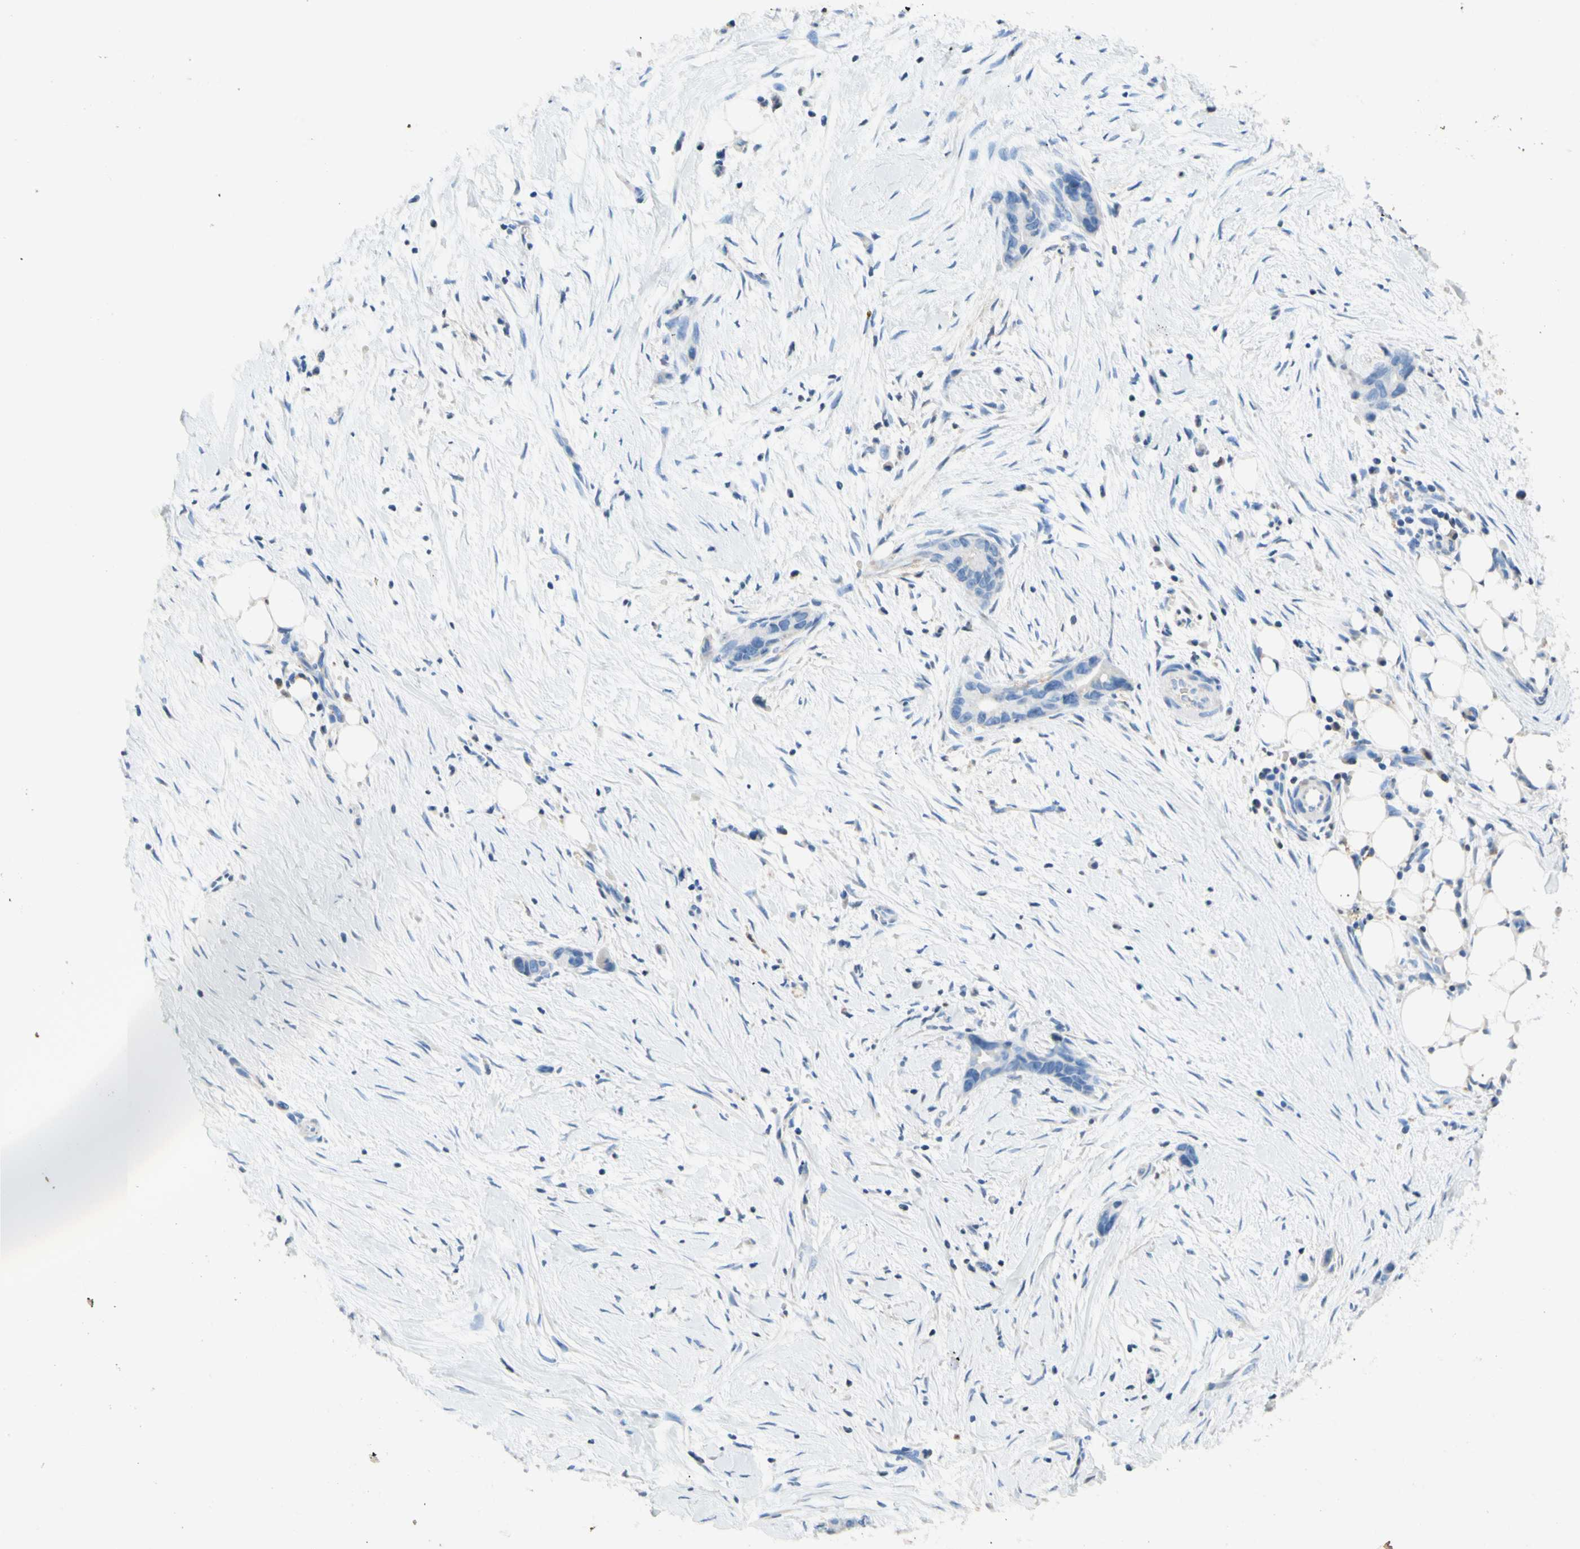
{"staining": {"intensity": "negative", "quantity": "none", "location": "none"}, "tissue": "liver cancer", "cell_type": "Tumor cells", "image_type": "cancer", "snomed": [{"axis": "morphology", "description": "Cholangiocarcinoma"}, {"axis": "topography", "description": "Liver"}], "caption": "A photomicrograph of liver cancer stained for a protein reveals no brown staining in tumor cells.", "gene": "POLA1", "patient": {"sex": "female", "age": 55}}